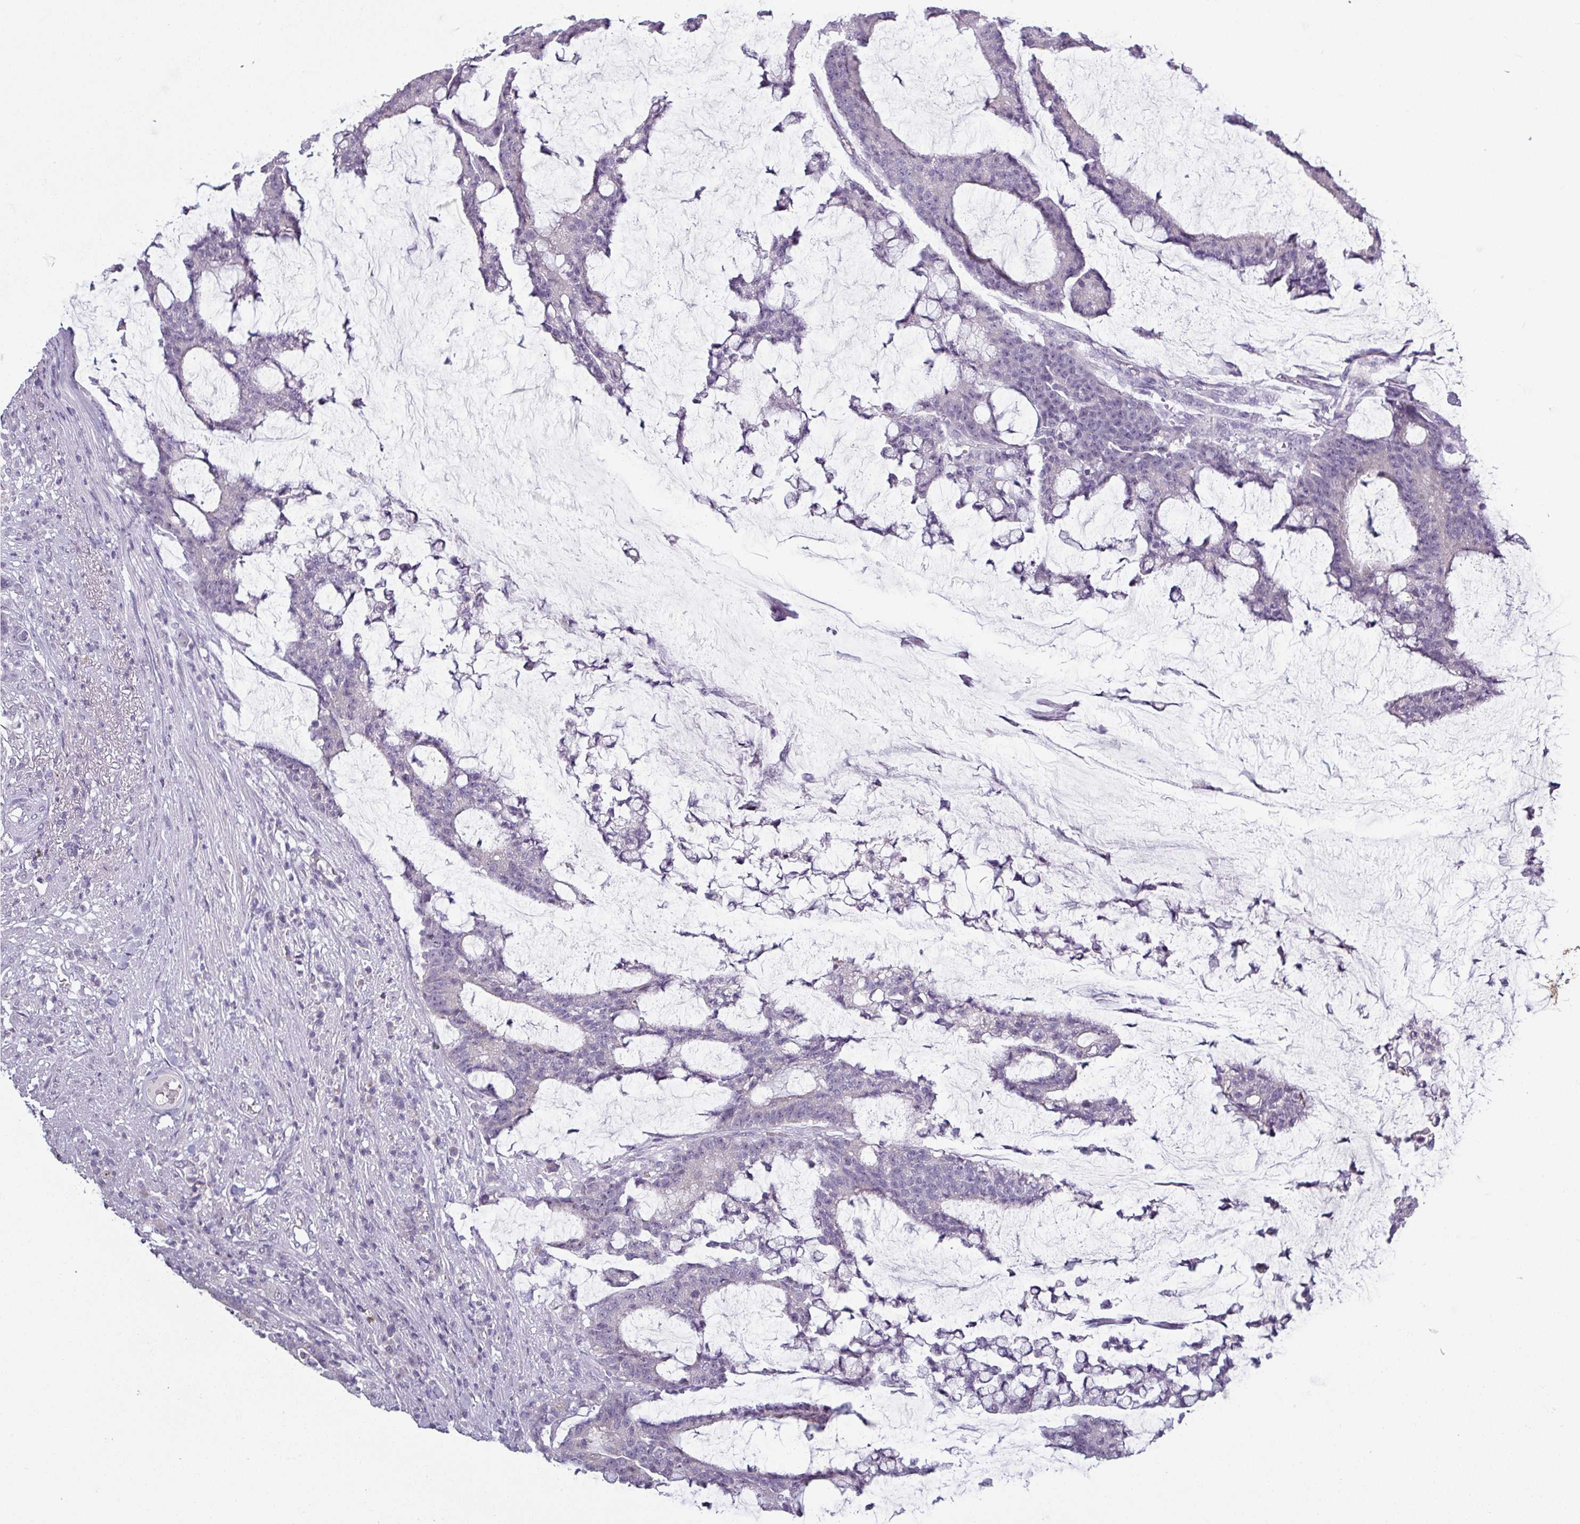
{"staining": {"intensity": "negative", "quantity": "none", "location": "none"}, "tissue": "colorectal cancer", "cell_type": "Tumor cells", "image_type": "cancer", "snomed": [{"axis": "morphology", "description": "Adenocarcinoma, NOS"}, {"axis": "topography", "description": "Colon"}], "caption": "An image of colorectal adenocarcinoma stained for a protein displays no brown staining in tumor cells.", "gene": "SLC26A9", "patient": {"sex": "female", "age": 84}}